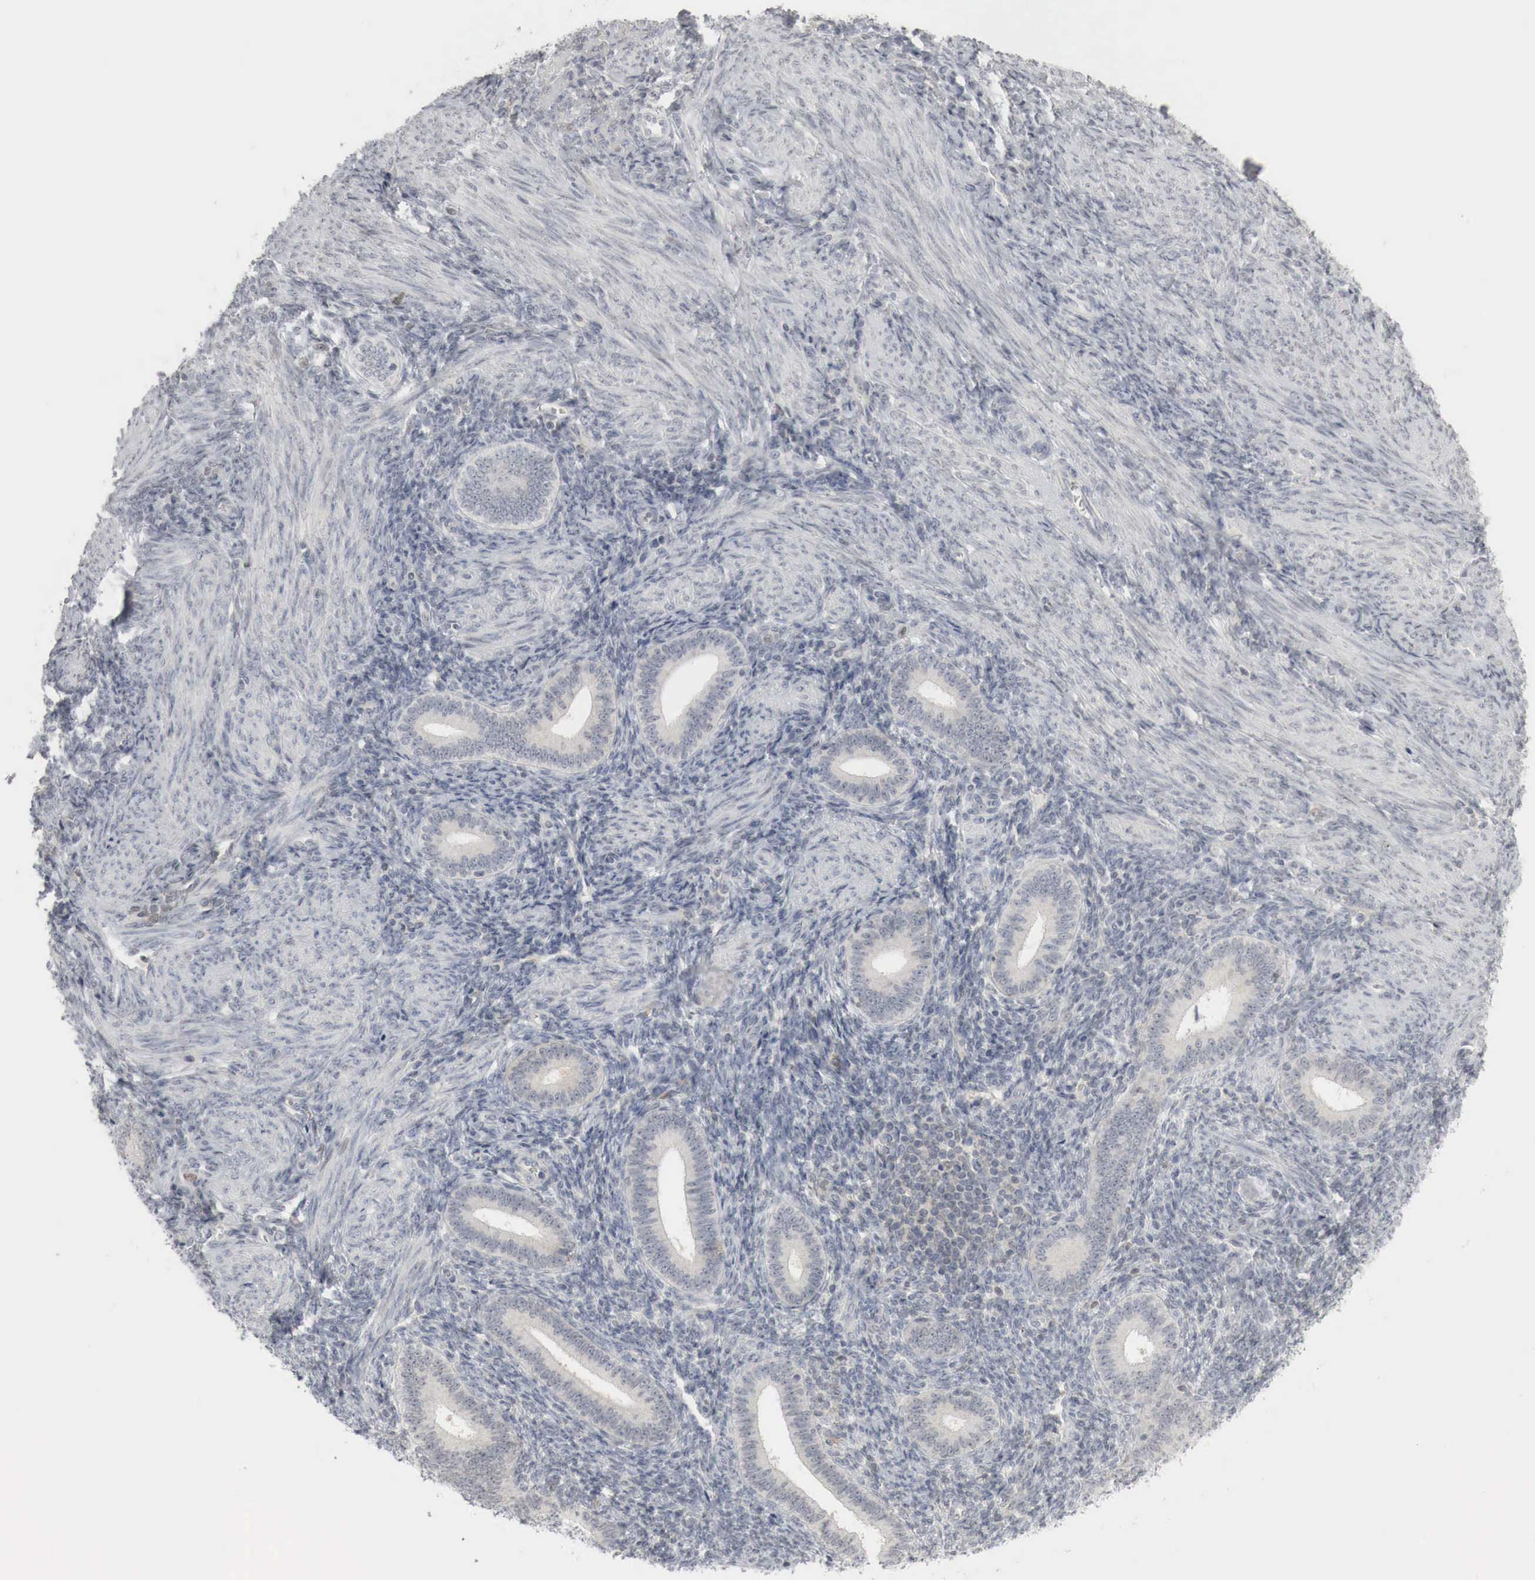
{"staining": {"intensity": "negative", "quantity": "none", "location": "none"}, "tissue": "endometrium", "cell_type": "Cells in endometrial stroma", "image_type": "normal", "snomed": [{"axis": "morphology", "description": "Normal tissue, NOS"}, {"axis": "topography", "description": "Endometrium"}], "caption": "The histopathology image shows no significant expression in cells in endometrial stroma of endometrium.", "gene": "MYC", "patient": {"sex": "female", "age": 35}}